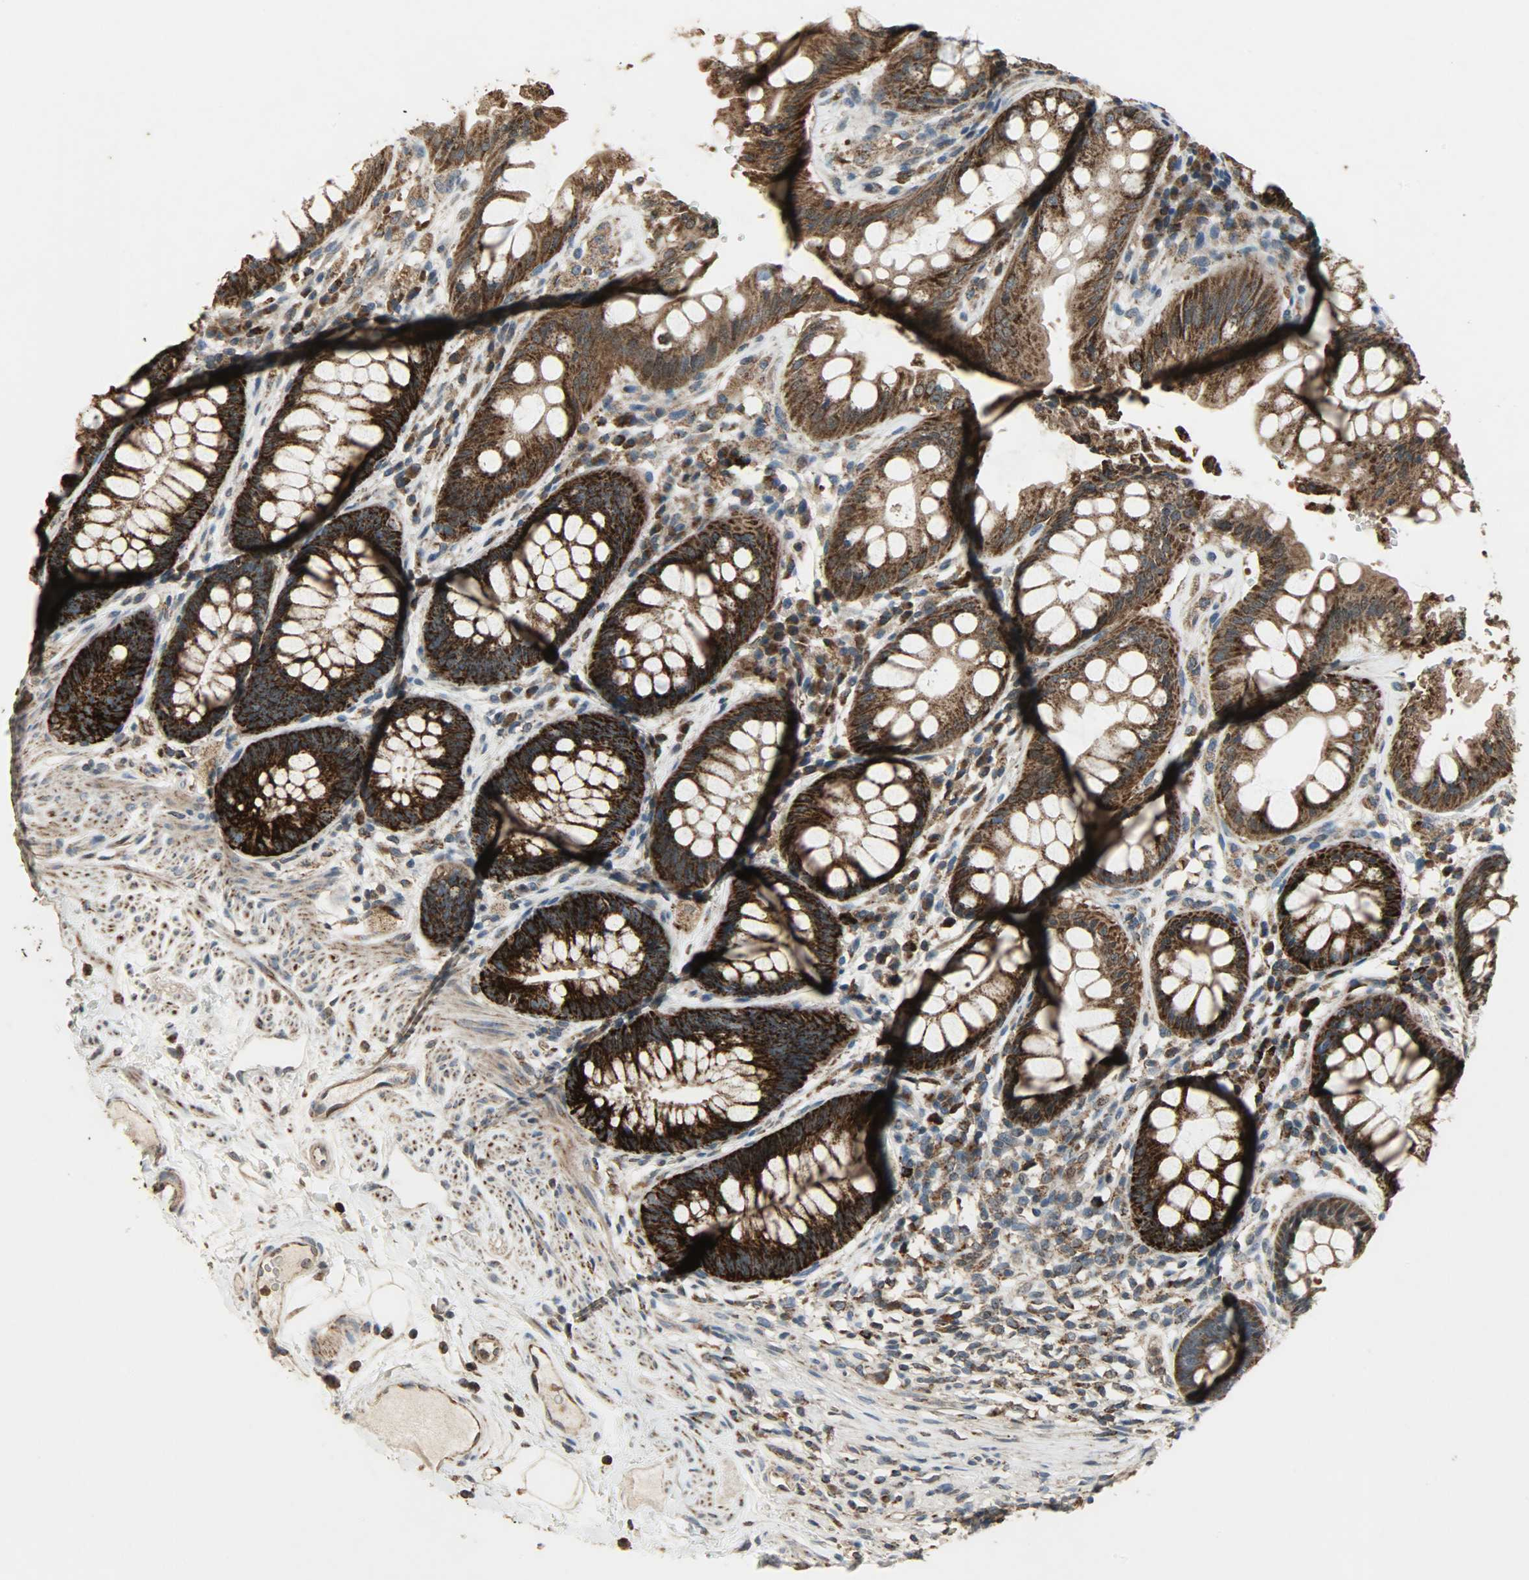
{"staining": {"intensity": "strong", "quantity": ">75%", "location": "cytoplasmic/membranous"}, "tissue": "rectum", "cell_type": "Glandular cells", "image_type": "normal", "snomed": [{"axis": "morphology", "description": "Normal tissue, NOS"}, {"axis": "topography", "description": "Rectum"}], "caption": "Rectum stained with immunohistochemistry exhibits strong cytoplasmic/membranous staining in about >75% of glandular cells.", "gene": "AMT", "patient": {"sex": "female", "age": 46}}